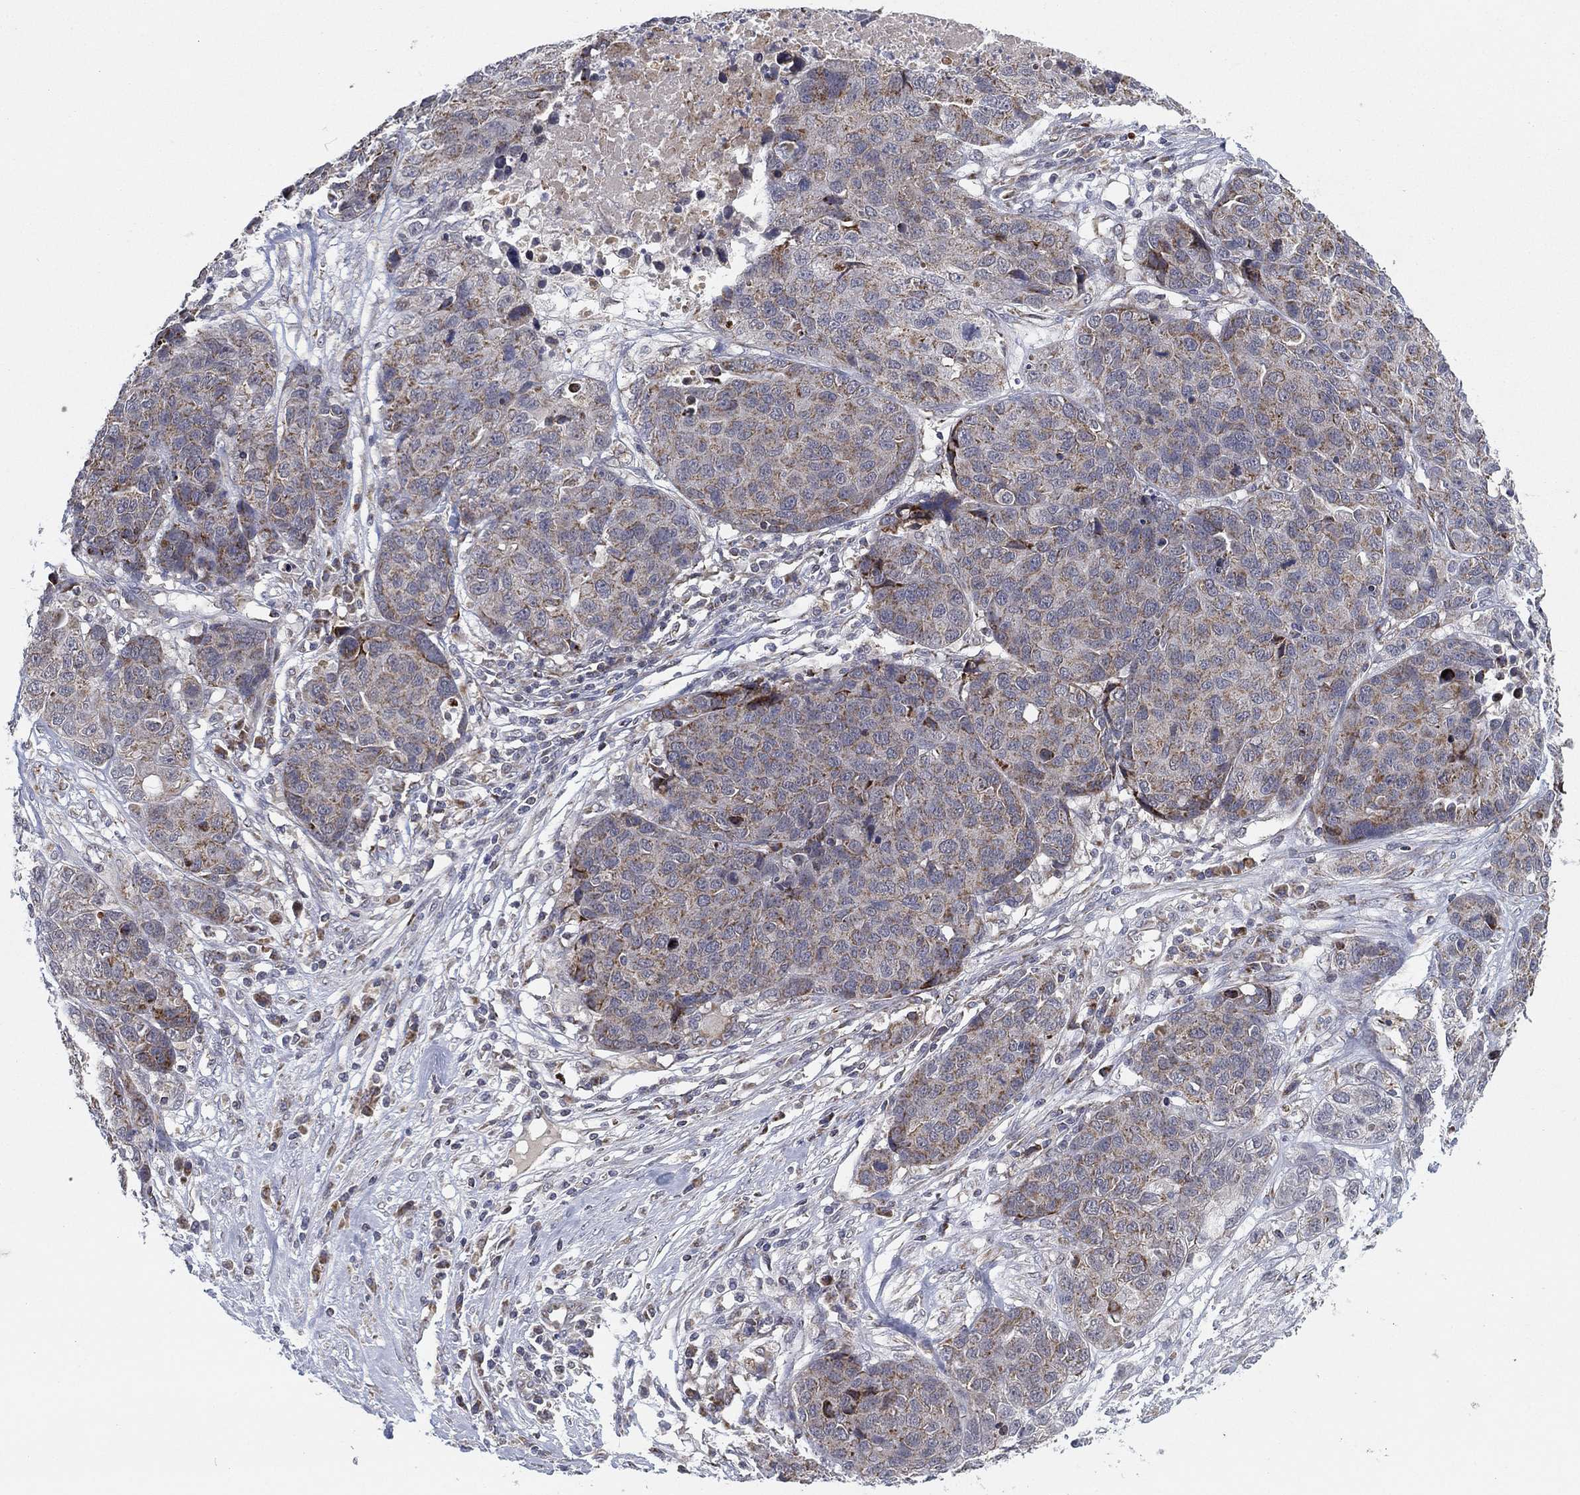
{"staining": {"intensity": "weak", "quantity": "<25%", "location": "cytoplasmic/membranous"}, "tissue": "ovarian cancer", "cell_type": "Tumor cells", "image_type": "cancer", "snomed": [{"axis": "morphology", "description": "Cystadenocarcinoma, serous, NOS"}, {"axis": "topography", "description": "Ovary"}], "caption": "Human serous cystadenocarcinoma (ovarian) stained for a protein using immunohistochemistry (IHC) displays no staining in tumor cells.", "gene": "PSMG4", "patient": {"sex": "female", "age": 87}}